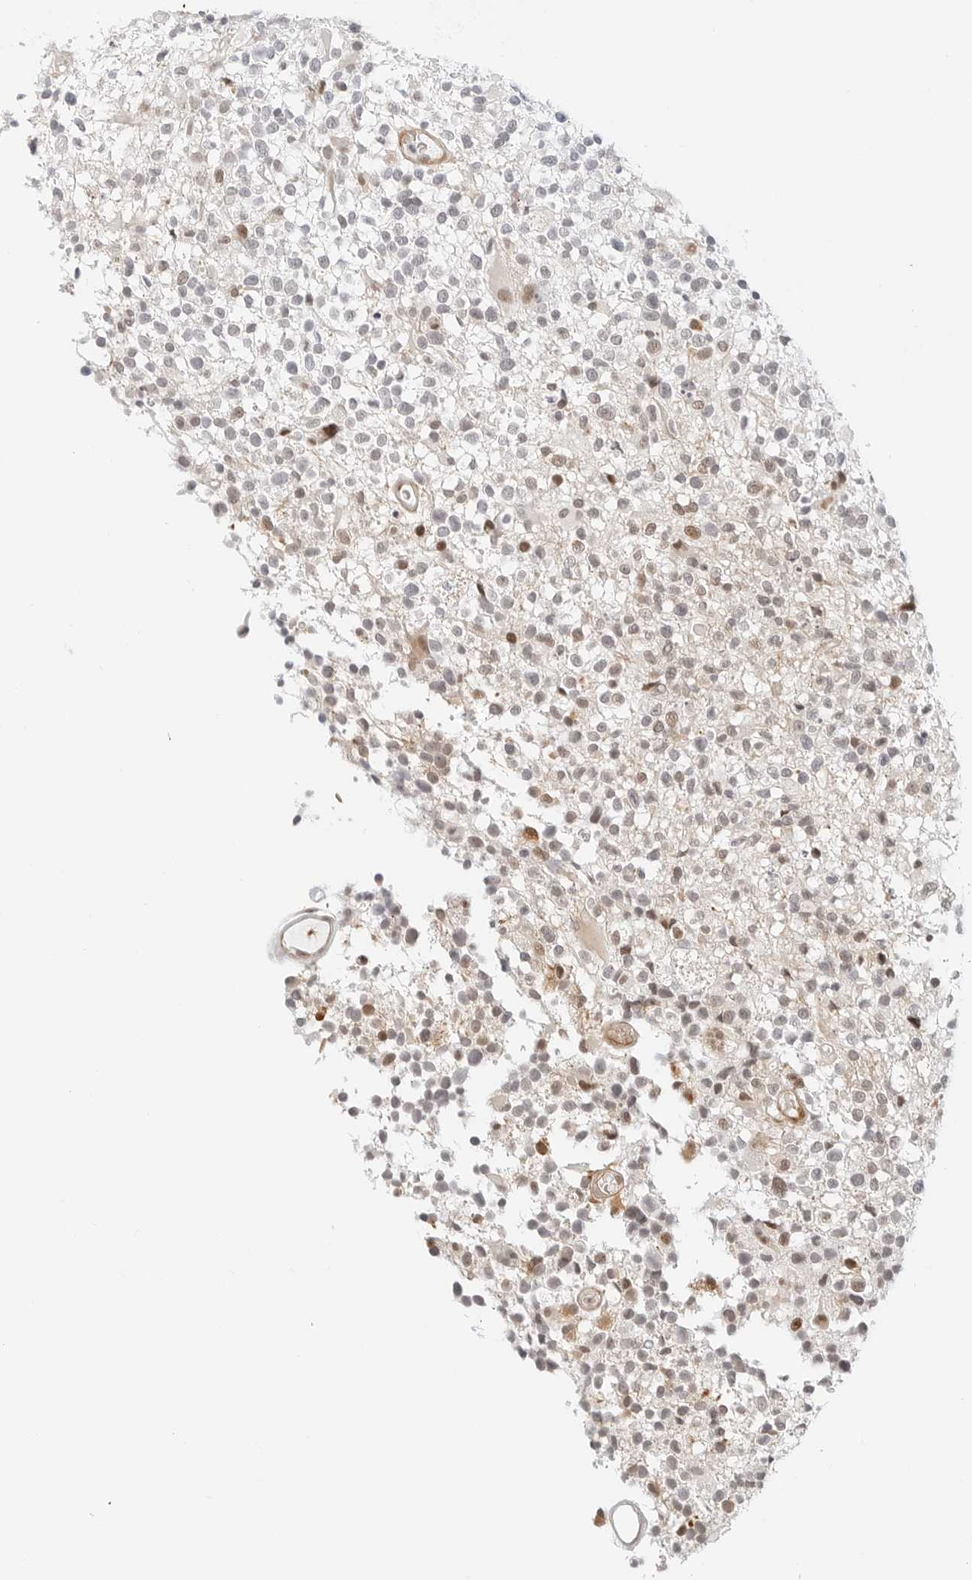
{"staining": {"intensity": "weak", "quantity": "25%-75%", "location": "nuclear"}, "tissue": "glioma", "cell_type": "Tumor cells", "image_type": "cancer", "snomed": [{"axis": "morphology", "description": "Glioma, malignant, High grade"}, {"axis": "morphology", "description": "Glioblastoma, NOS"}, {"axis": "topography", "description": "Brain"}], "caption": "Human glioma stained for a protein (brown) displays weak nuclear positive staining in approximately 25%-75% of tumor cells.", "gene": "ZNF613", "patient": {"sex": "male", "age": 60}}